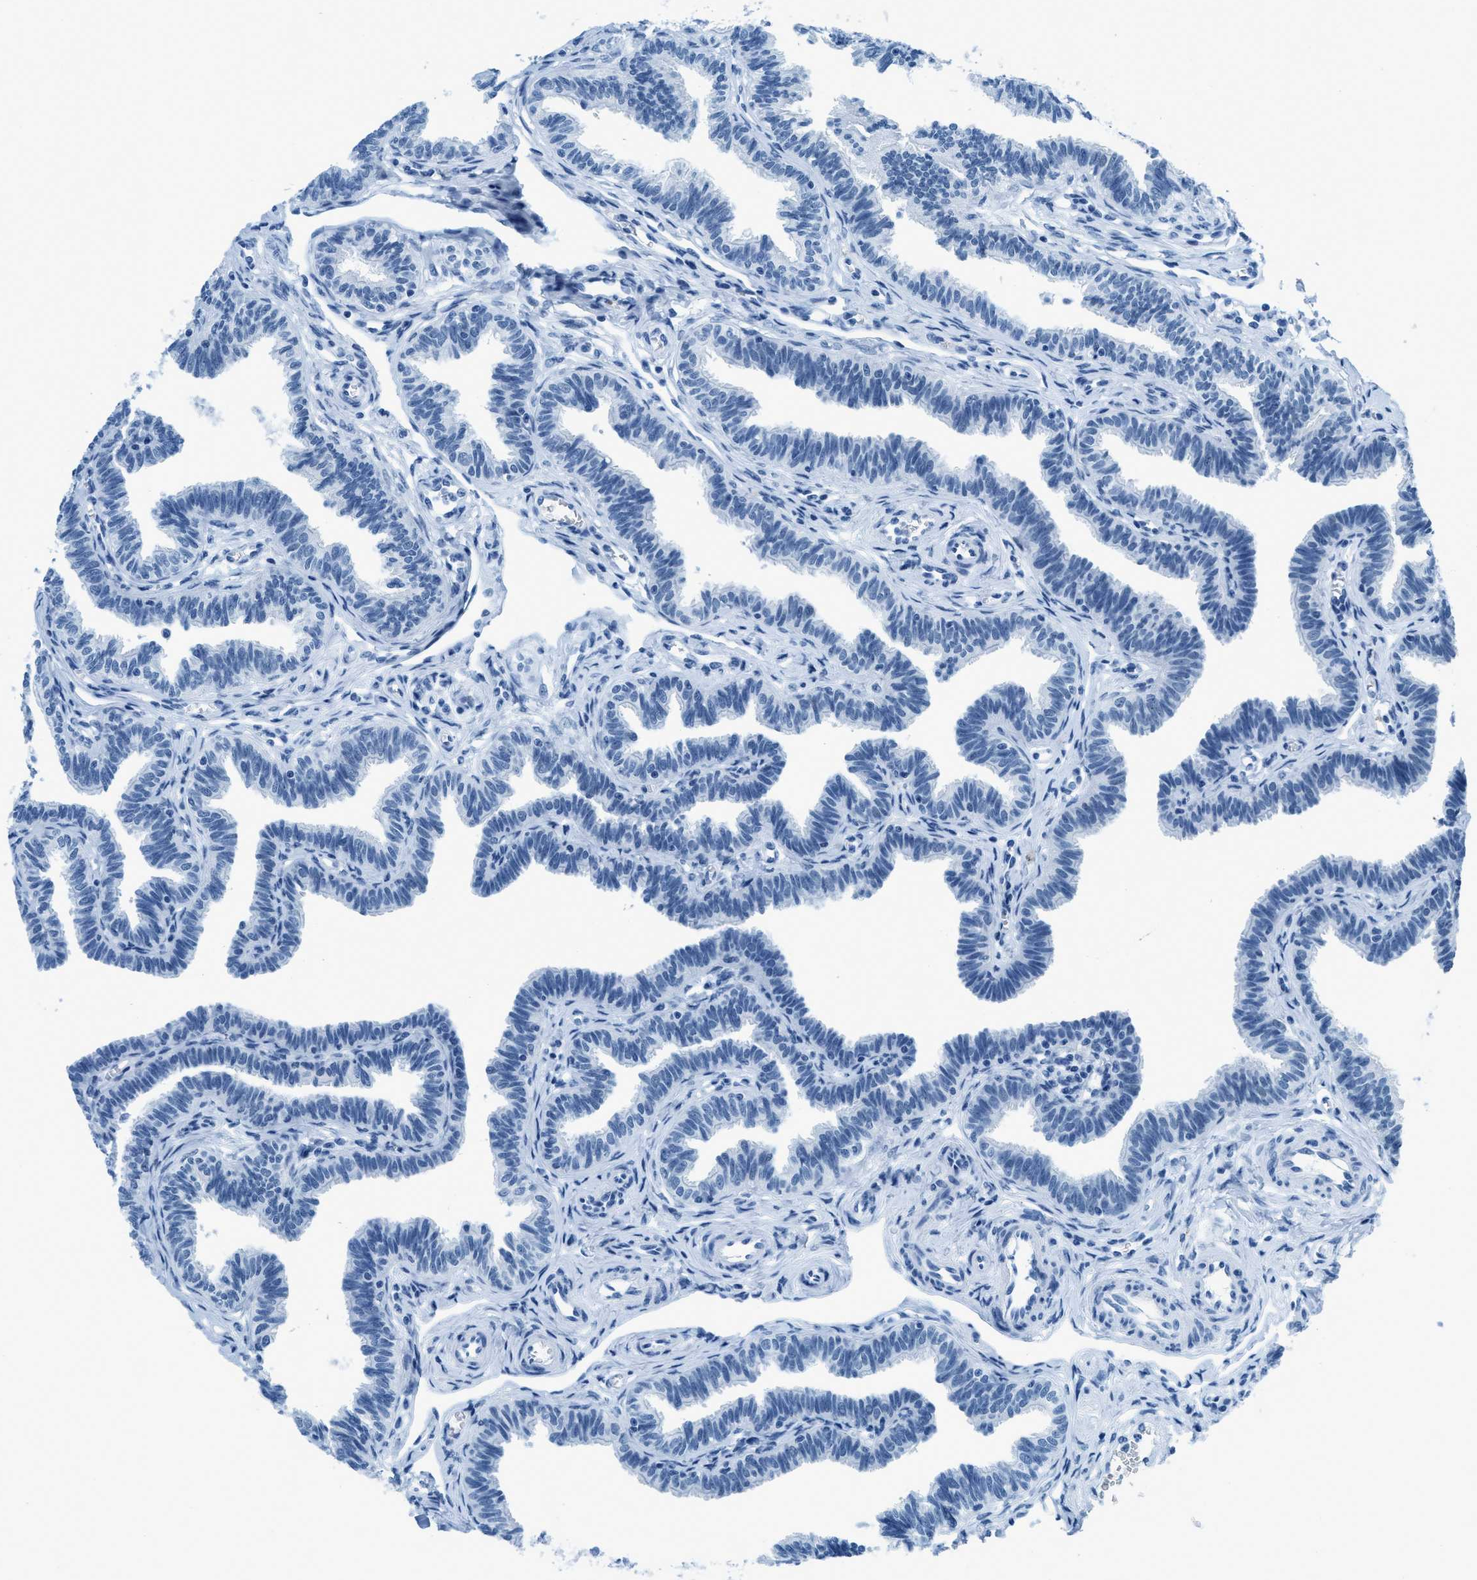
{"staining": {"intensity": "negative", "quantity": "none", "location": "none"}, "tissue": "fallopian tube", "cell_type": "Glandular cells", "image_type": "normal", "snomed": [{"axis": "morphology", "description": "Normal tissue, NOS"}, {"axis": "topography", "description": "Fallopian tube"}, {"axis": "topography", "description": "Ovary"}], "caption": "An image of human fallopian tube is negative for staining in glandular cells. (Stains: DAB (3,3'-diaminobenzidine) immunohistochemistry (IHC) with hematoxylin counter stain, Microscopy: brightfield microscopy at high magnification).", "gene": "PLA2G2A", "patient": {"sex": "female", "age": 23}}